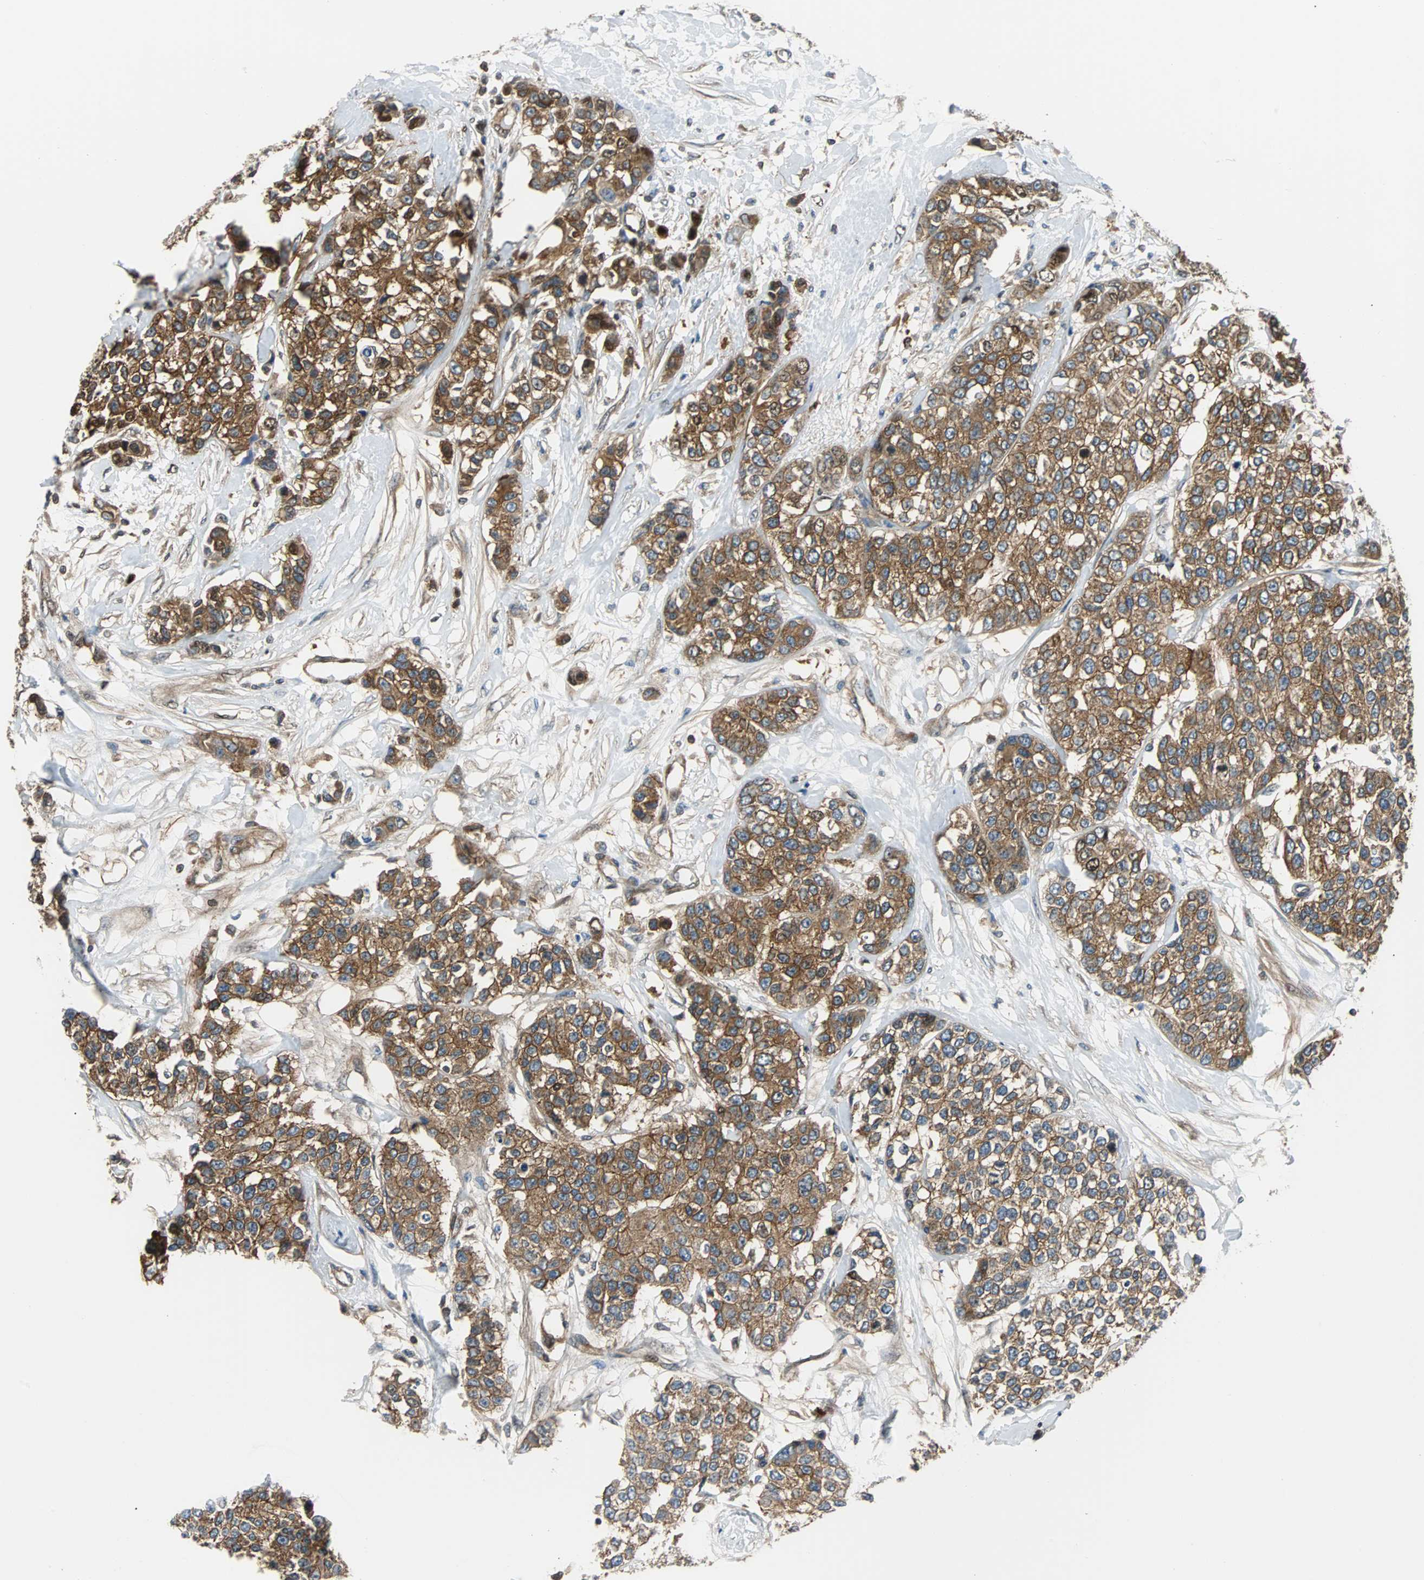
{"staining": {"intensity": "strong", "quantity": ">75%", "location": "cytoplasmic/membranous"}, "tissue": "breast cancer", "cell_type": "Tumor cells", "image_type": "cancer", "snomed": [{"axis": "morphology", "description": "Duct carcinoma"}, {"axis": "topography", "description": "Breast"}], "caption": "The photomicrograph demonstrates staining of breast cancer, revealing strong cytoplasmic/membranous protein staining (brown color) within tumor cells.", "gene": "RELA", "patient": {"sex": "female", "age": 51}}